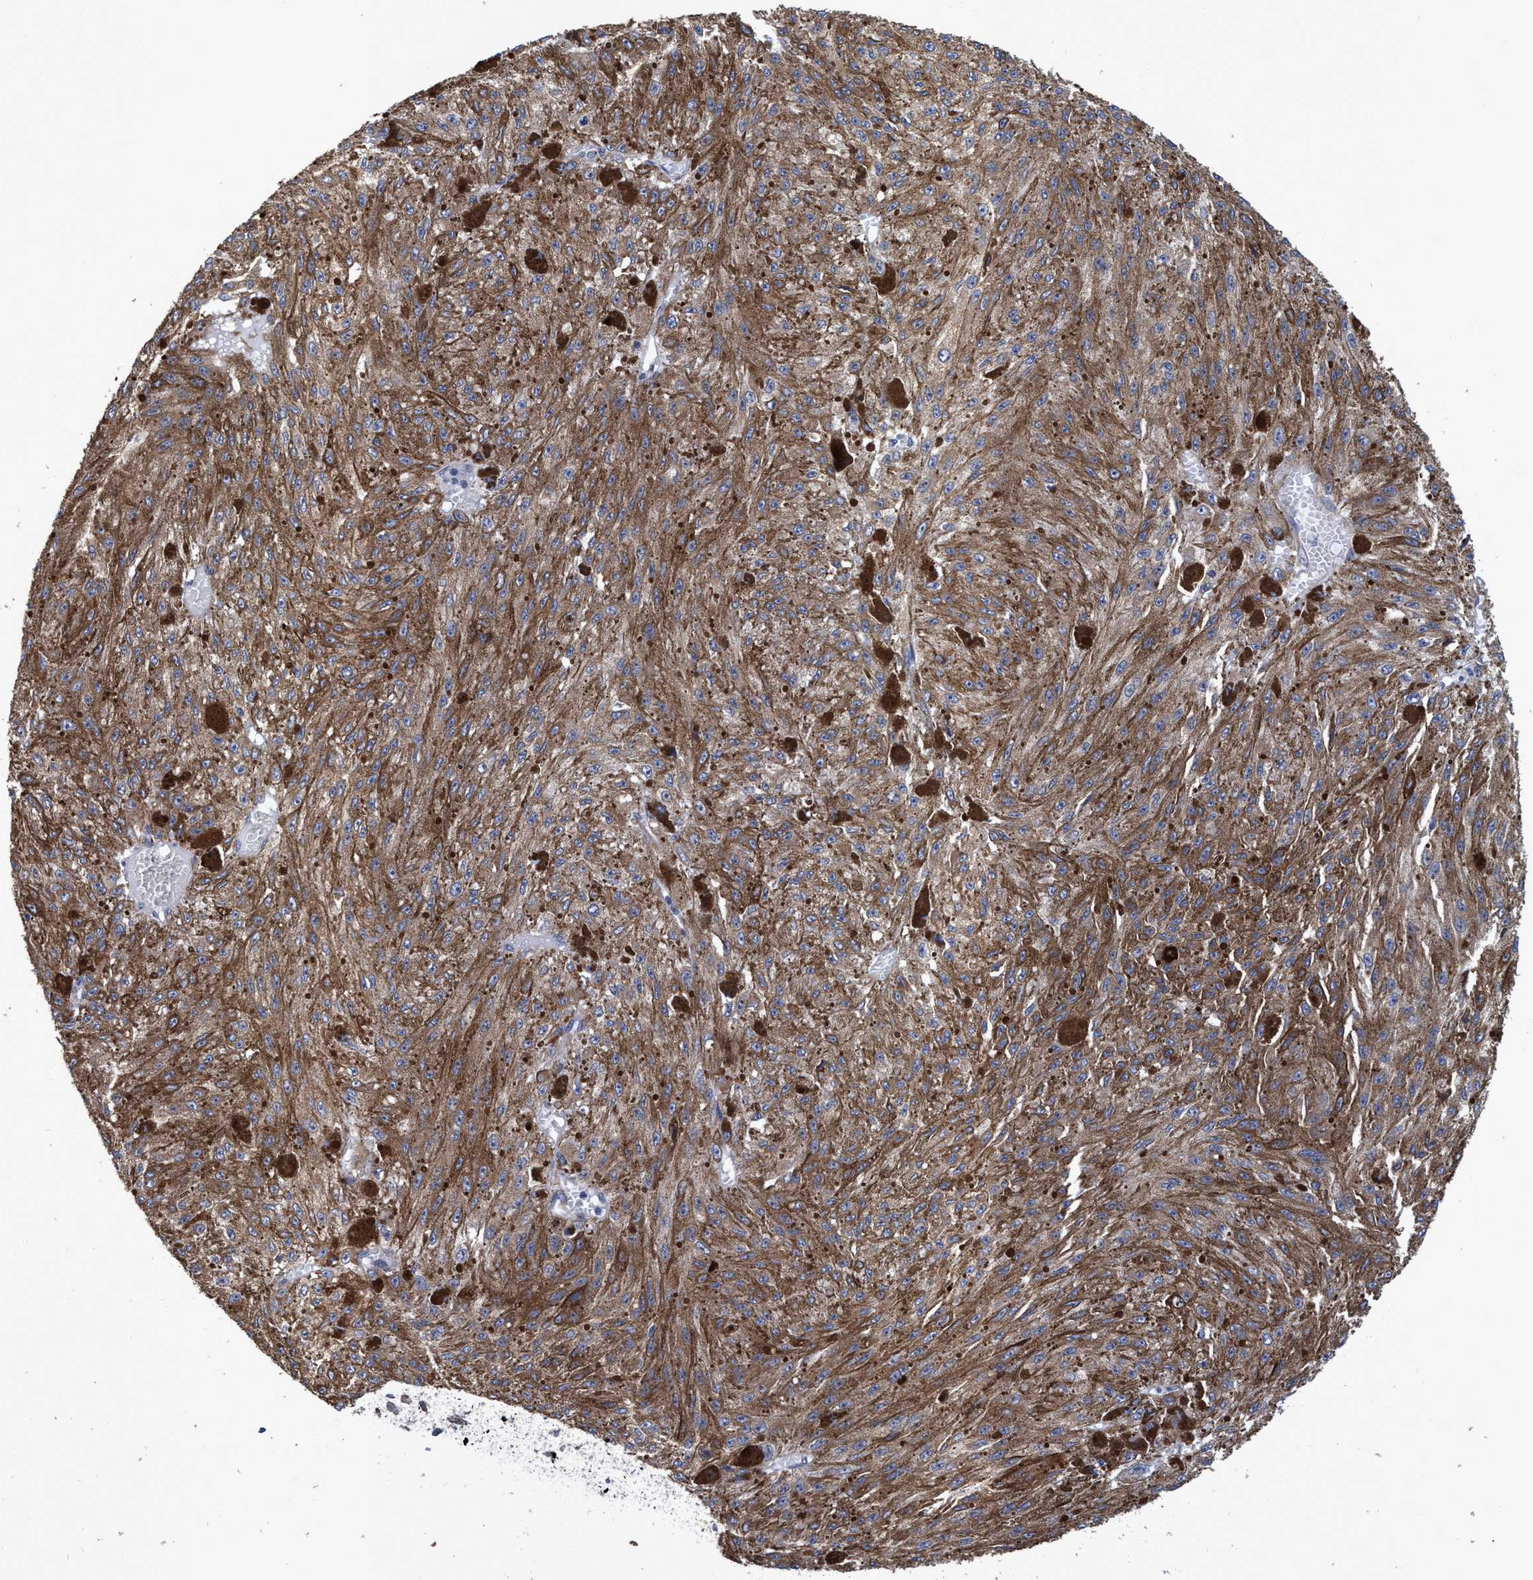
{"staining": {"intensity": "weak", "quantity": ">75%", "location": "cytoplasmic/membranous"}, "tissue": "melanoma", "cell_type": "Tumor cells", "image_type": "cancer", "snomed": [{"axis": "morphology", "description": "Malignant melanoma, NOS"}, {"axis": "topography", "description": "Other"}], "caption": "Immunohistochemical staining of human melanoma displays weak cytoplasmic/membranous protein staining in about >75% of tumor cells.", "gene": "CALCOCO2", "patient": {"sex": "male", "age": 79}}